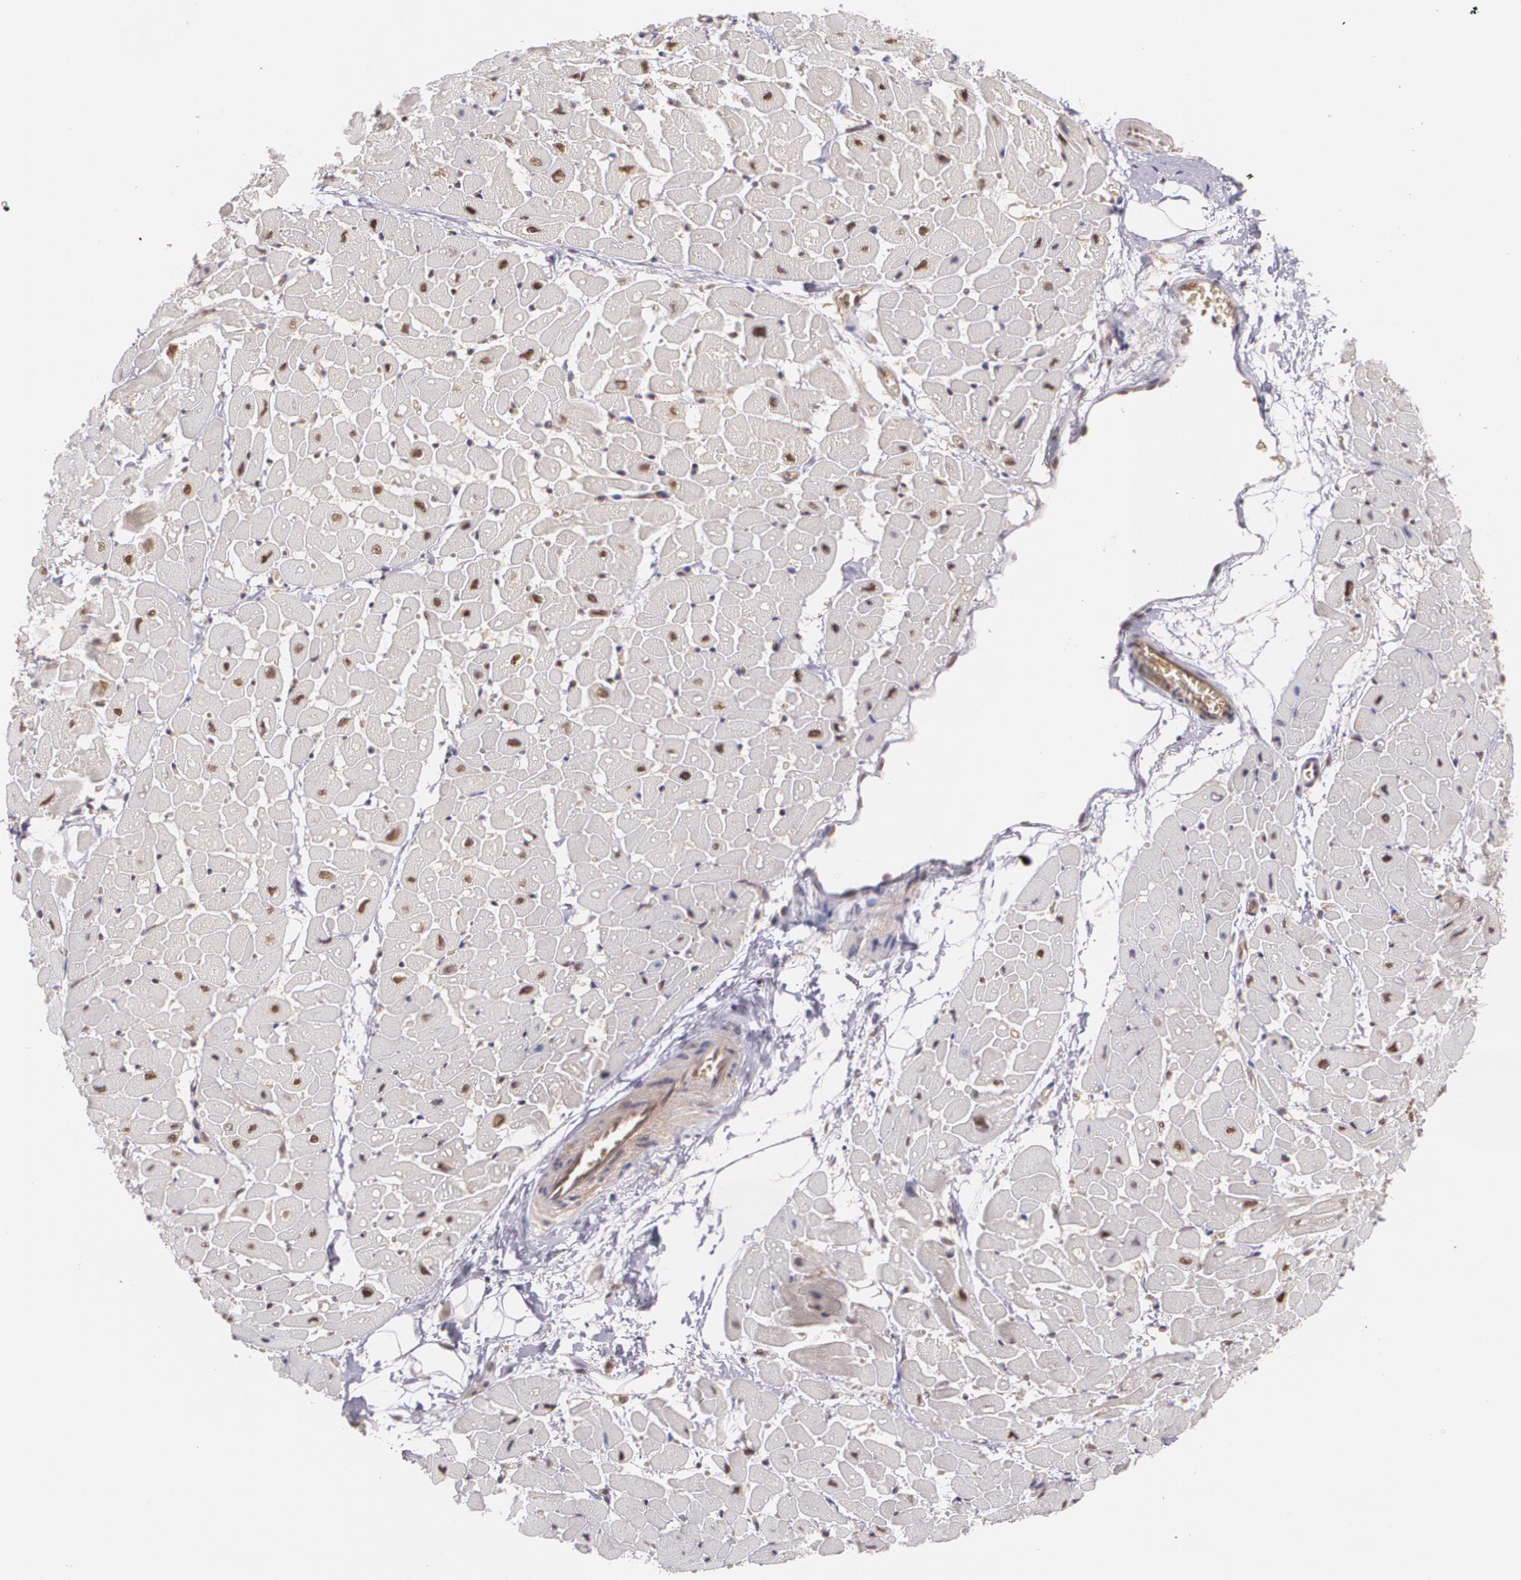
{"staining": {"intensity": "weak", "quantity": "<25%", "location": "nuclear"}, "tissue": "heart muscle", "cell_type": "Cardiomyocytes", "image_type": "normal", "snomed": [{"axis": "morphology", "description": "Normal tissue, NOS"}, {"axis": "topography", "description": "Heart"}], "caption": "The photomicrograph reveals no staining of cardiomyocytes in unremarkable heart muscle.", "gene": "CUL2", "patient": {"sex": "male", "age": 45}}